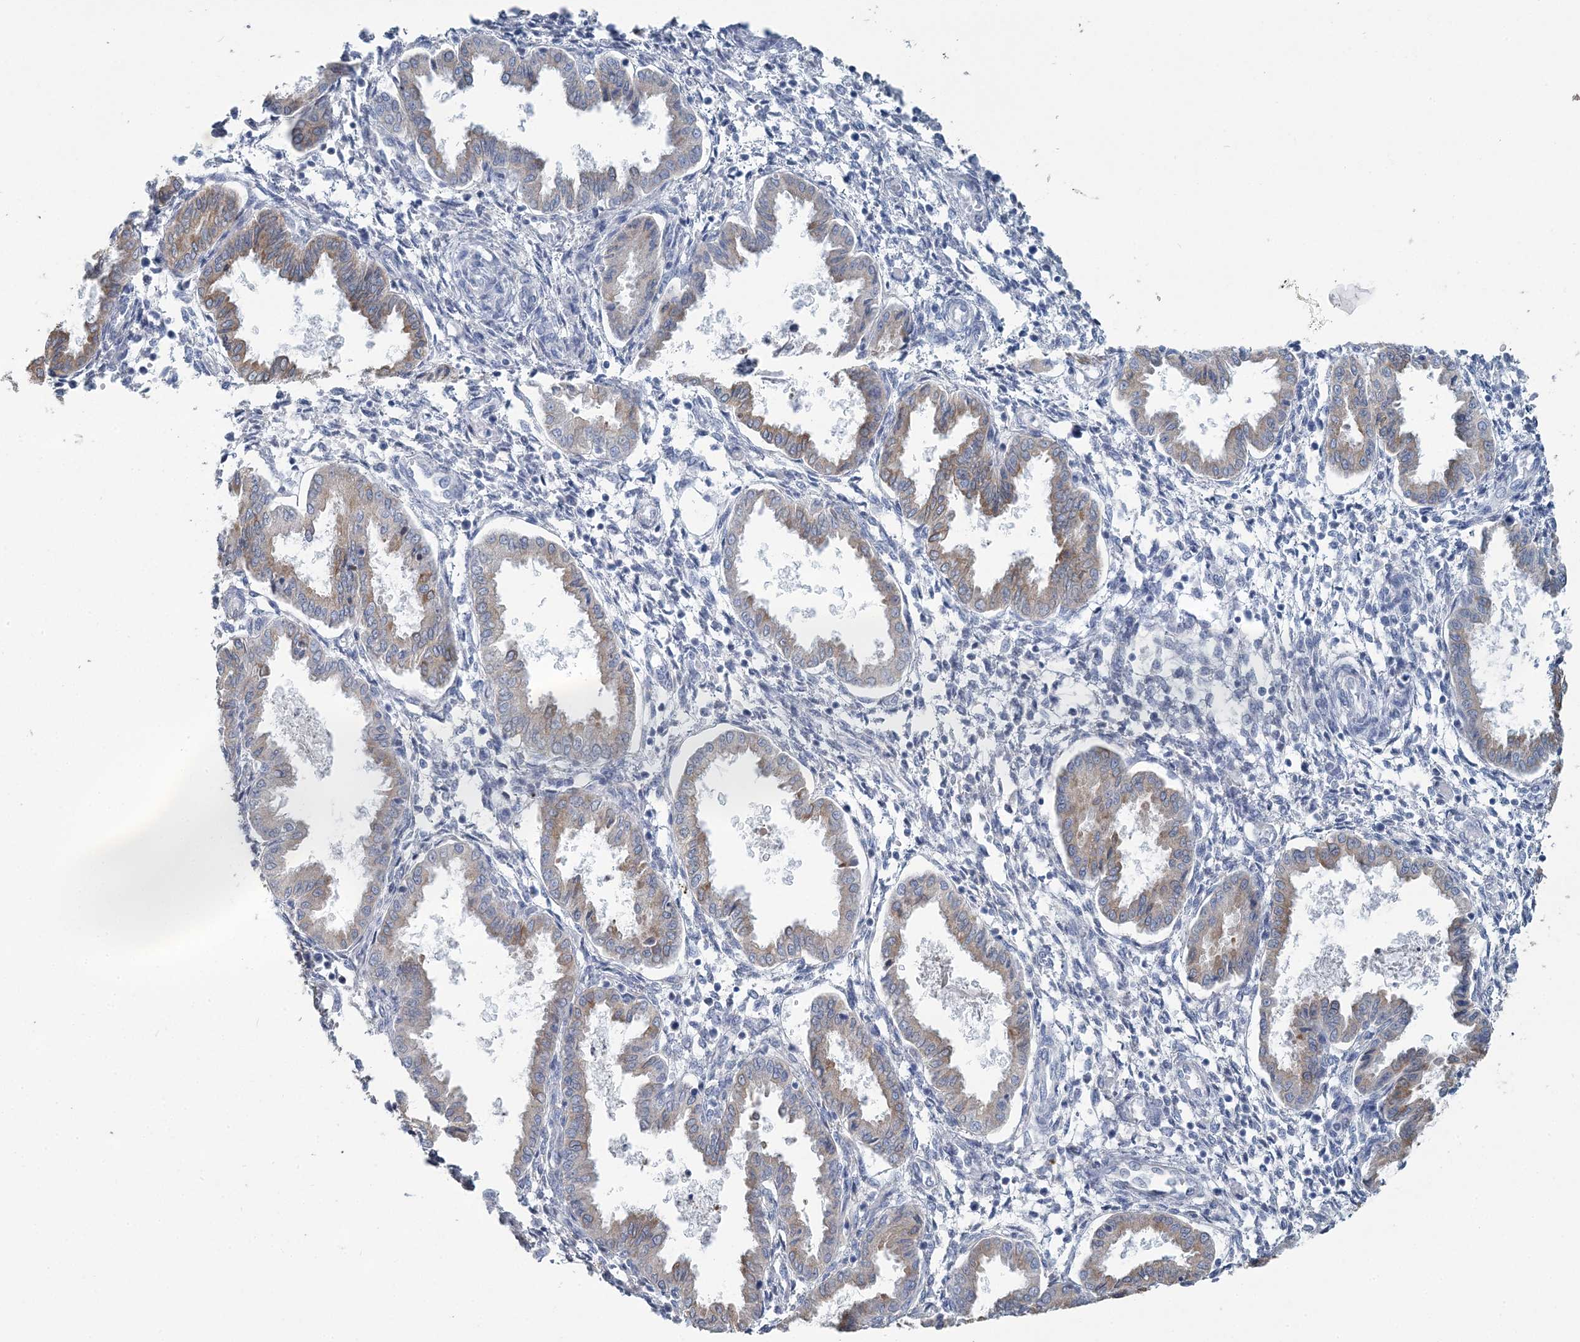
{"staining": {"intensity": "negative", "quantity": "none", "location": "none"}, "tissue": "endometrium", "cell_type": "Cells in endometrial stroma", "image_type": "normal", "snomed": [{"axis": "morphology", "description": "Normal tissue, NOS"}, {"axis": "topography", "description": "Endometrium"}], "caption": "DAB (3,3'-diaminobenzidine) immunohistochemical staining of unremarkable endometrium displays no significant positivity in cells in endometrial stroma. (Stains: DAB IHC with hematoxylin counter stain, Microscopy: brightfield microscopy at high magnification).", "gene": "CMBL", "patient": {"sex": "female", "age": 33}}